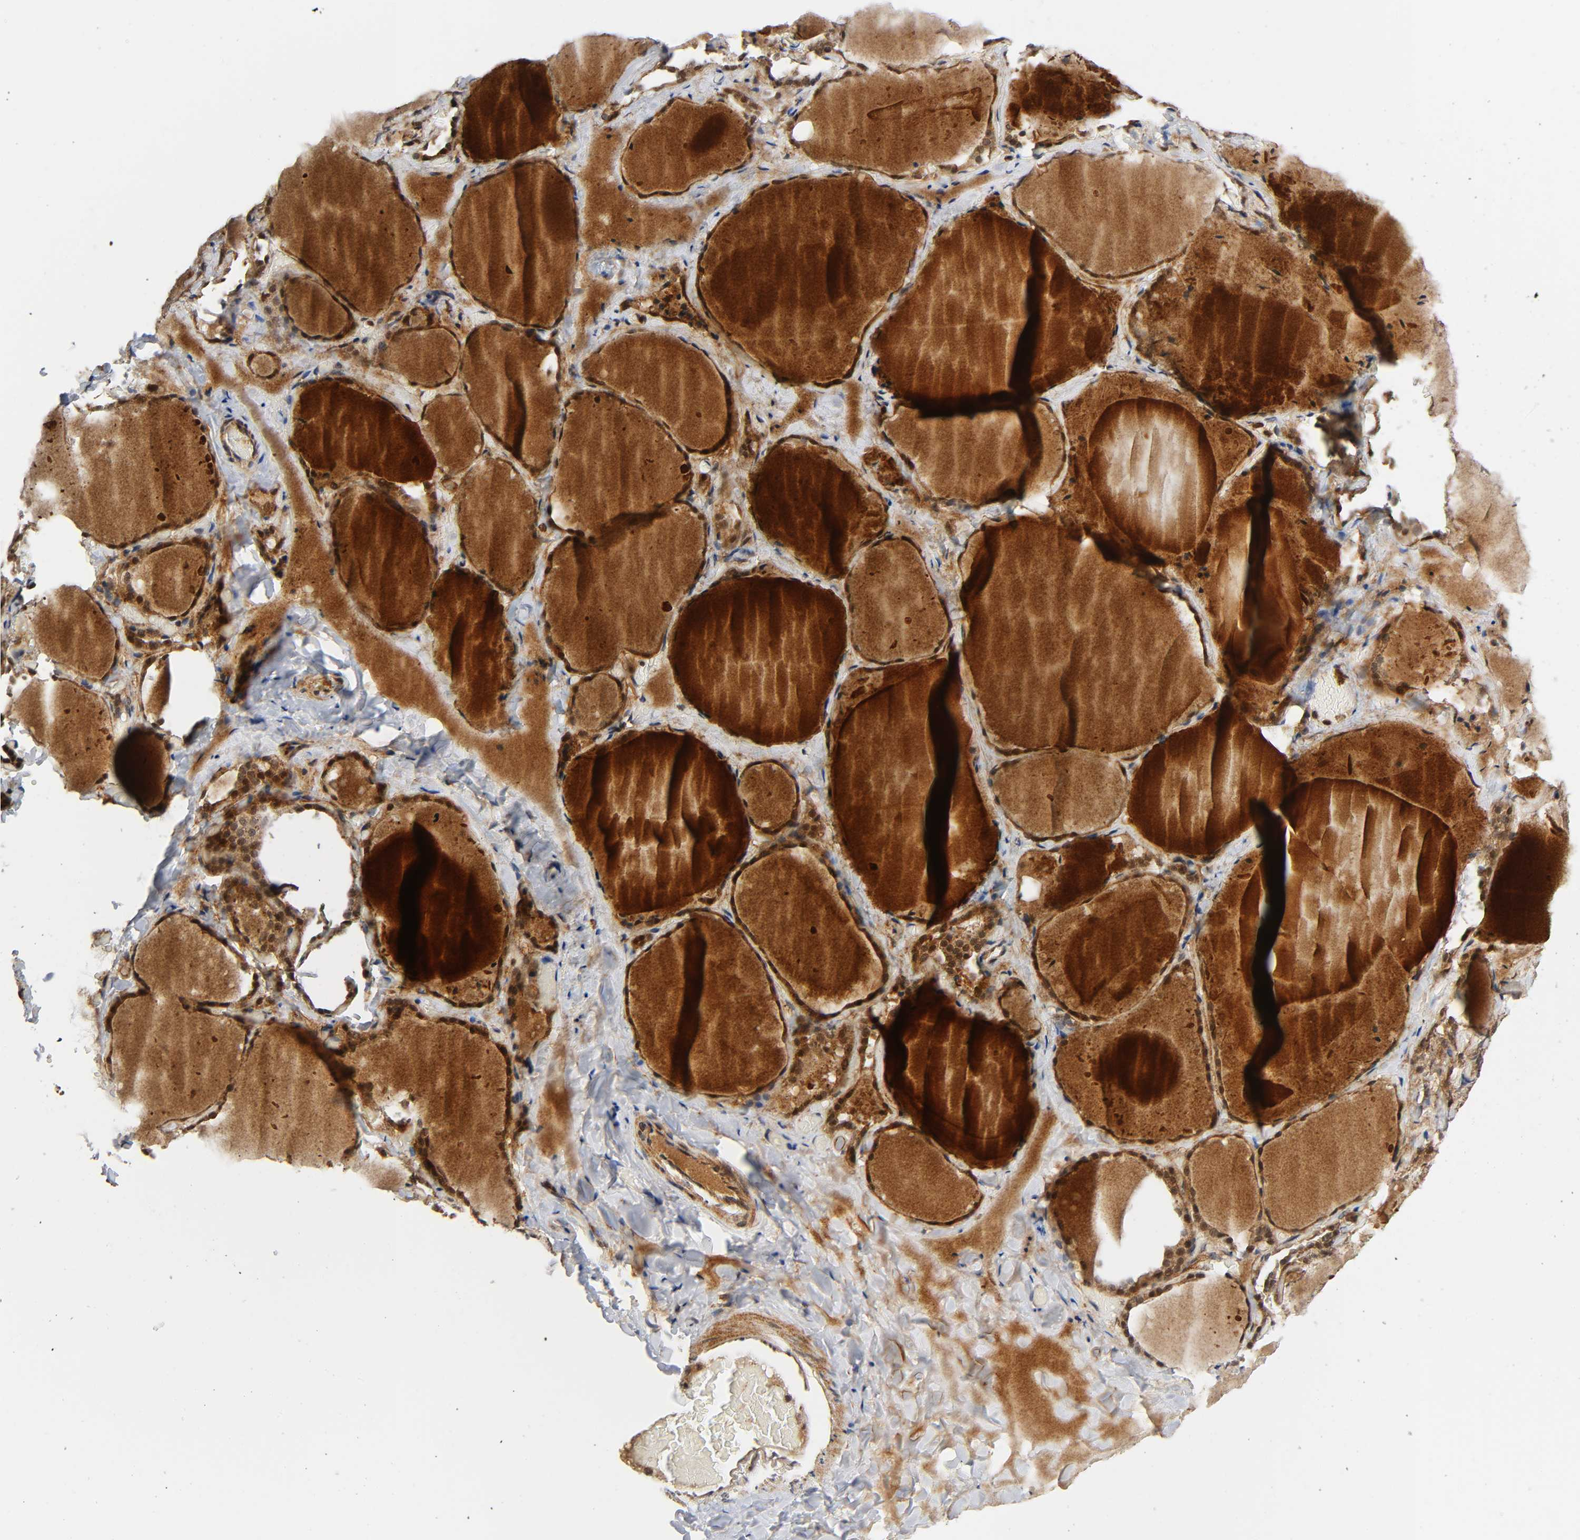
{"staining": {"intensity": "moderate", "quantity": ">75%", "location": "cytoplasmic/membranous,nuclear"}, "tissue": "thyroid gland", "cell_type": "Glandular cells", "image_type": "normal", "snomed": [{"axis": "morphology", "description": "Normal tissue, NOS"}, {"axis": "topography", "description": "Thyroid gland"}], "caption": "High-magnification brightfield microscopy of unremarkable thyroid gland stained with DAB (3,3'-diaminobenzidine) (brown) and counterstained with hematoxylin (blue). glandular cells exhibit moderate cytoplasmic/membranous,nuclear staining is identified in approximately>75% of cells.", "gene": "CASP9", "patient": {"sex": "female", "age": 22}}